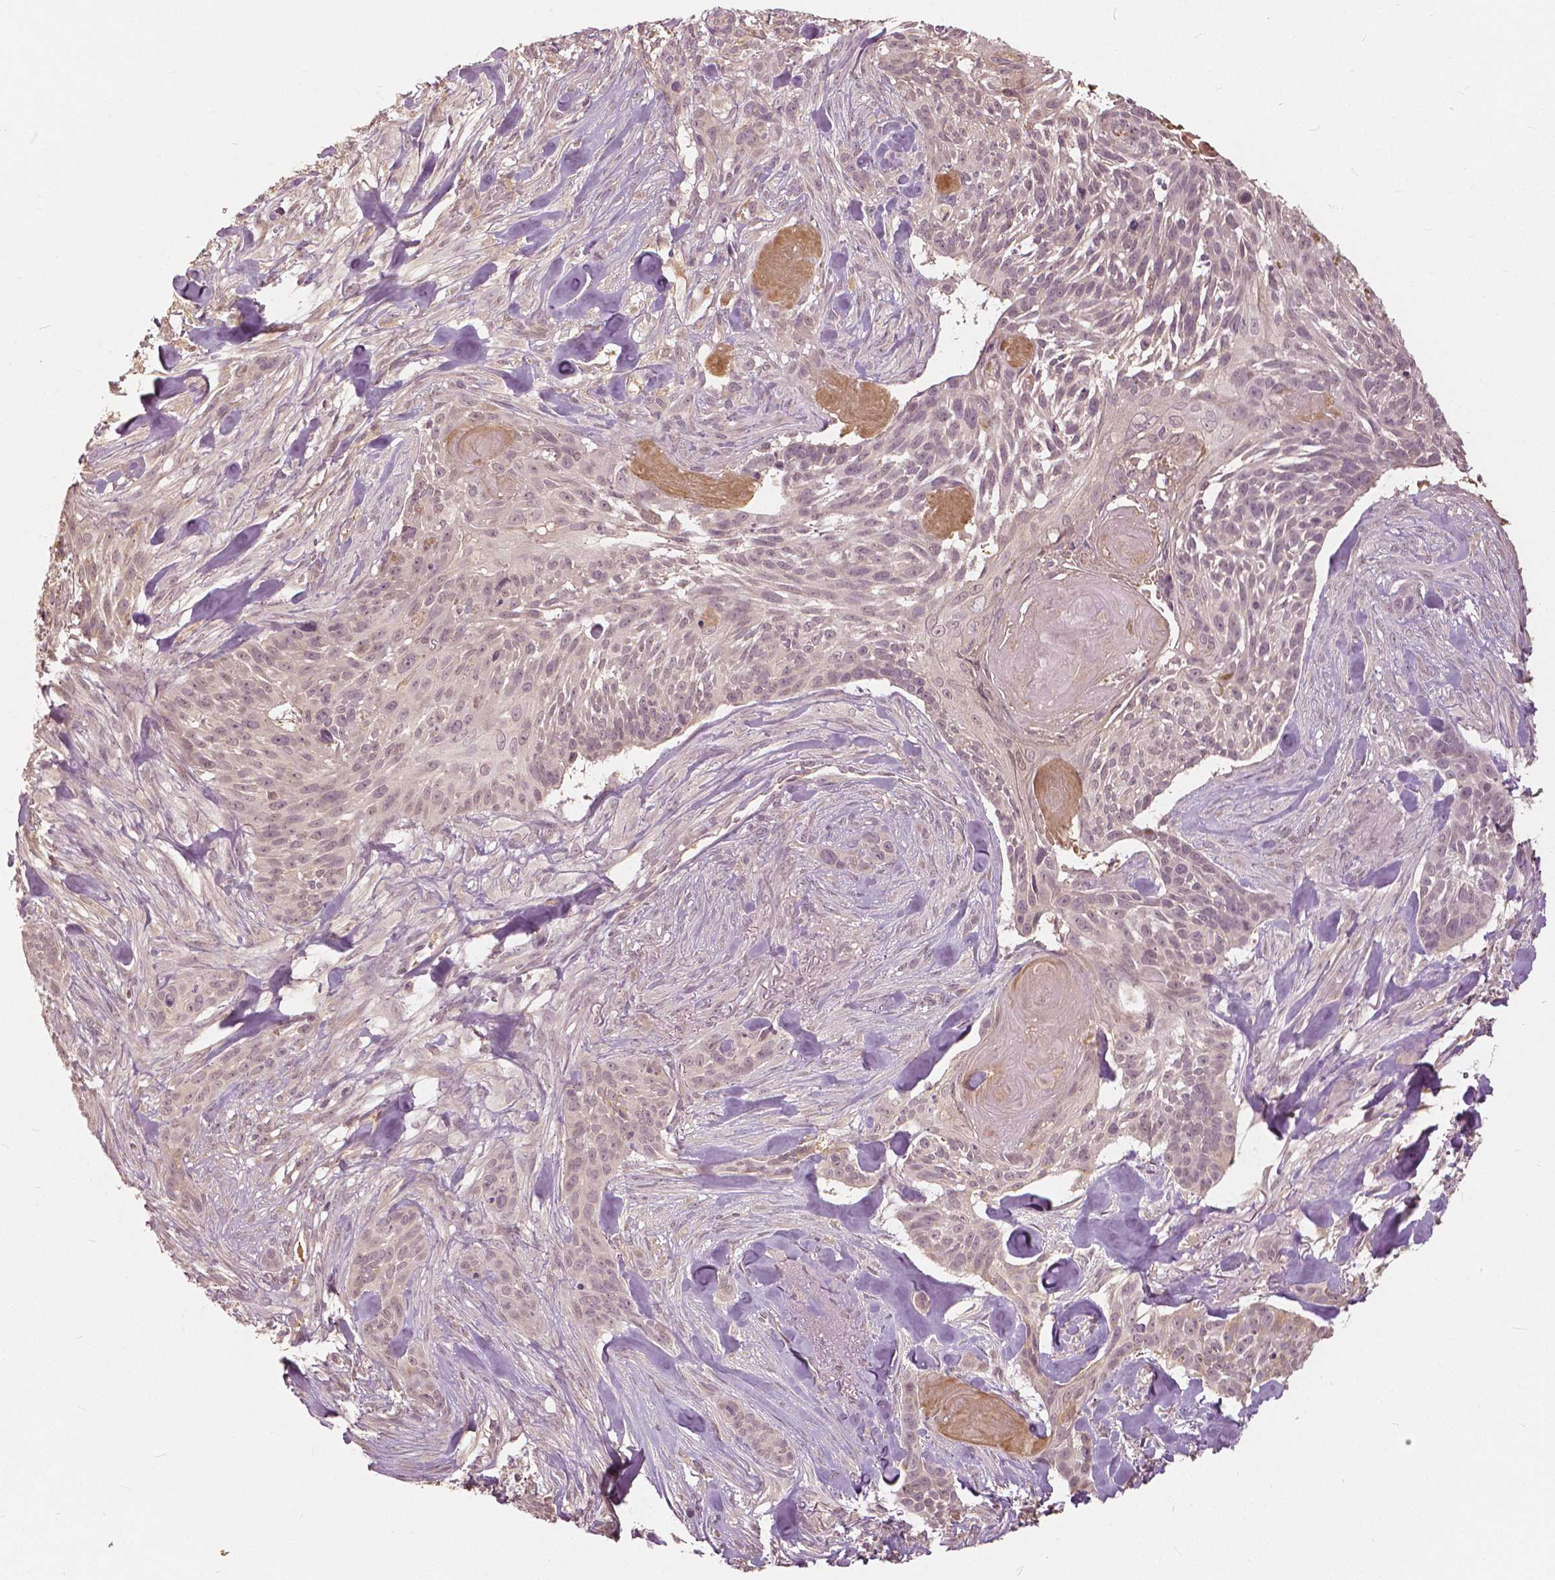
{"staining": {"intensity": "weak", "quantity": "25%-75%", "location": "nuclear"}, "tissue": "skin cancer", "cell_type": "Tumor cells", "image_type": "cancer", "snomed": [{"axis": "morphology", "description": "Basal cell carcinoma"}, {"axis": "topography", "description": "Skin"}], "caption": "A low amount of weak nuclear positivity is identified in approximately 25%-75% of tumor cells in skin cancer (basal cell carcinoma) tissue.", "gene": "ANGPTL4", "patient": {"sex": "male", "age": 87}}